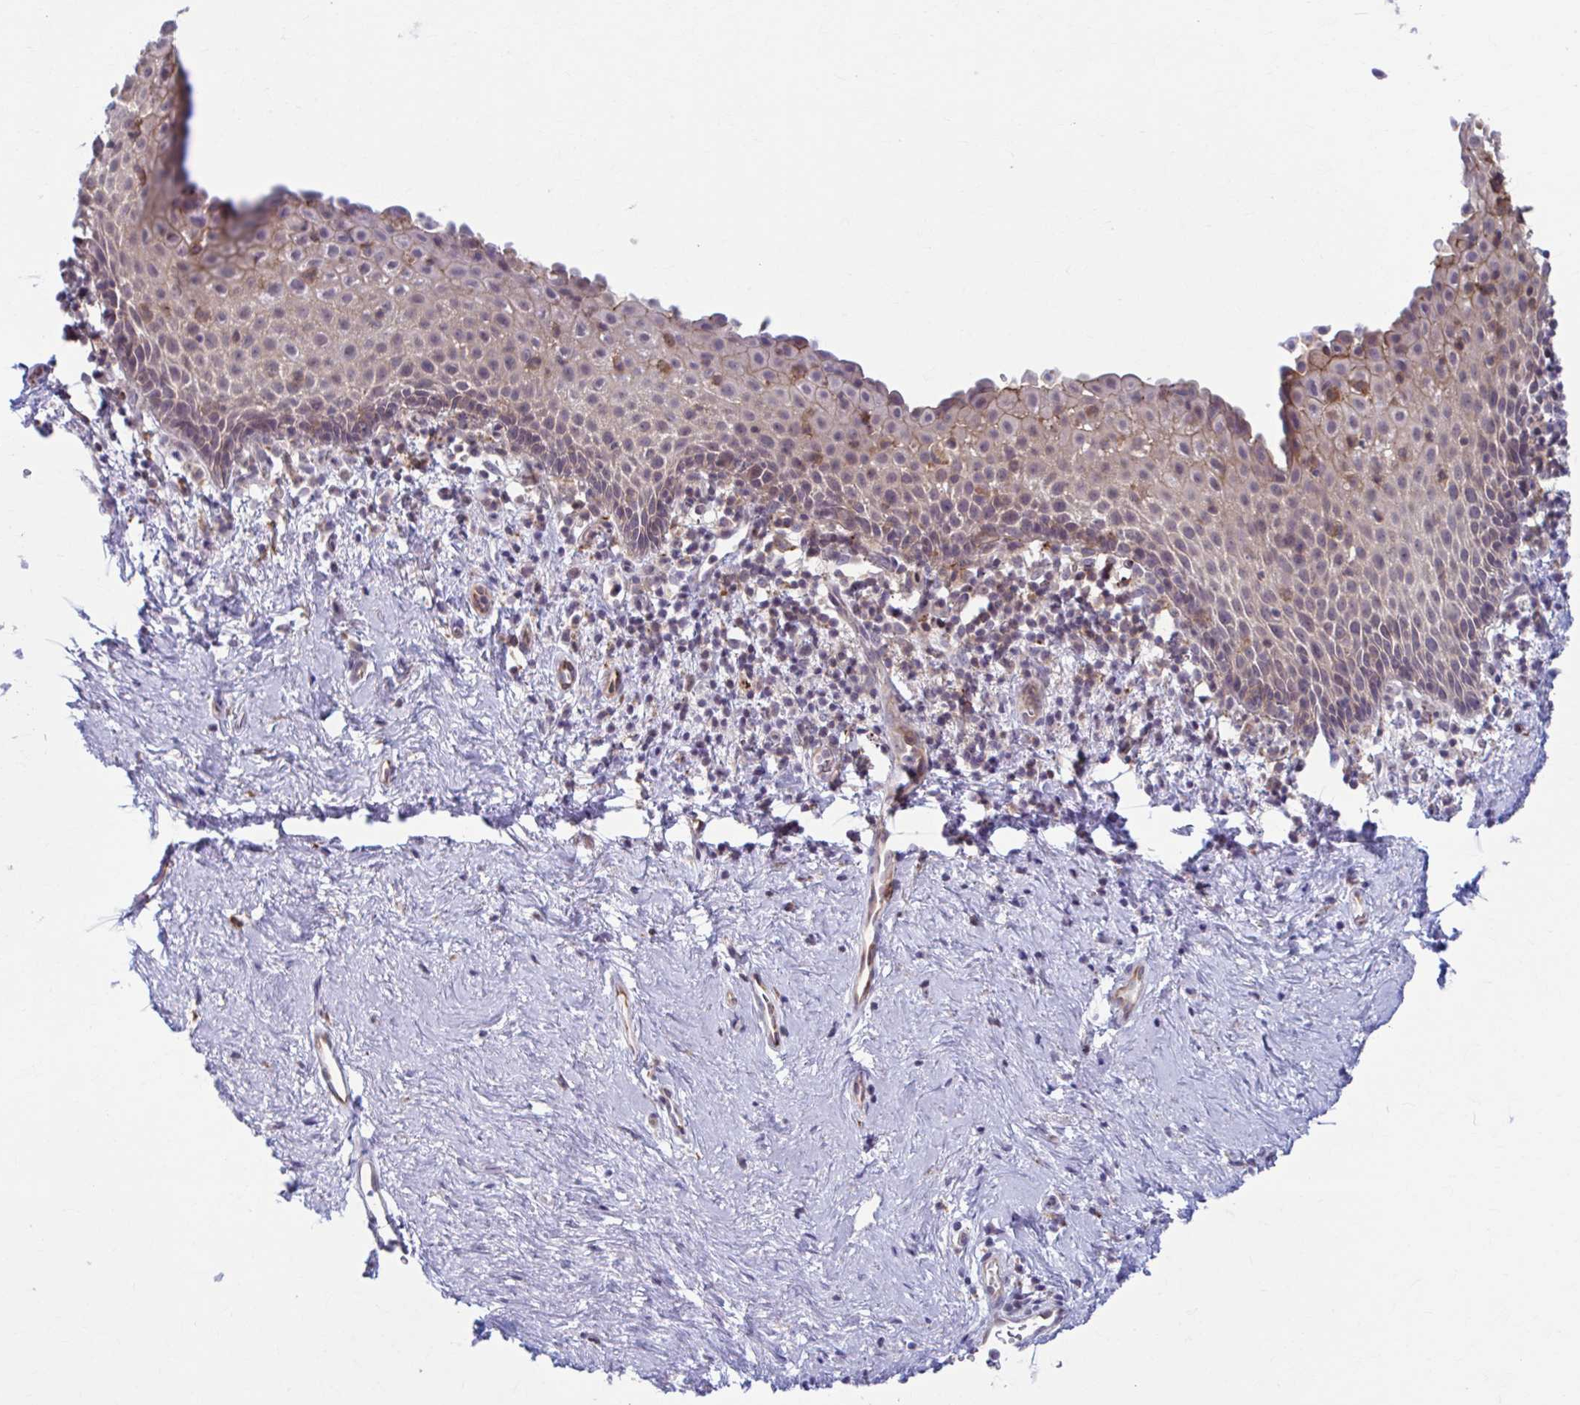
{"staining": {"intensity": "weak", "quantity": "<25%", "location": "cytoplasmic/membranous,nuclear"}, "tissue": "vagina", "cell_type": "Squamous epithelial cells", "image_type": "normal", "snomed": [{"axis": "morphology", "description": "Normal tissue, NOS"}, {"axis": "topography", "description": "Vagina"}], "caption": "Squamous epithelial cells show no significant protein positivity in normal vagina. (DAB (3,3'-diaminobenzidine) IHC, high magnification).", "gene": "ADAT3", "patient": {"sex": "female", "age": 61}}